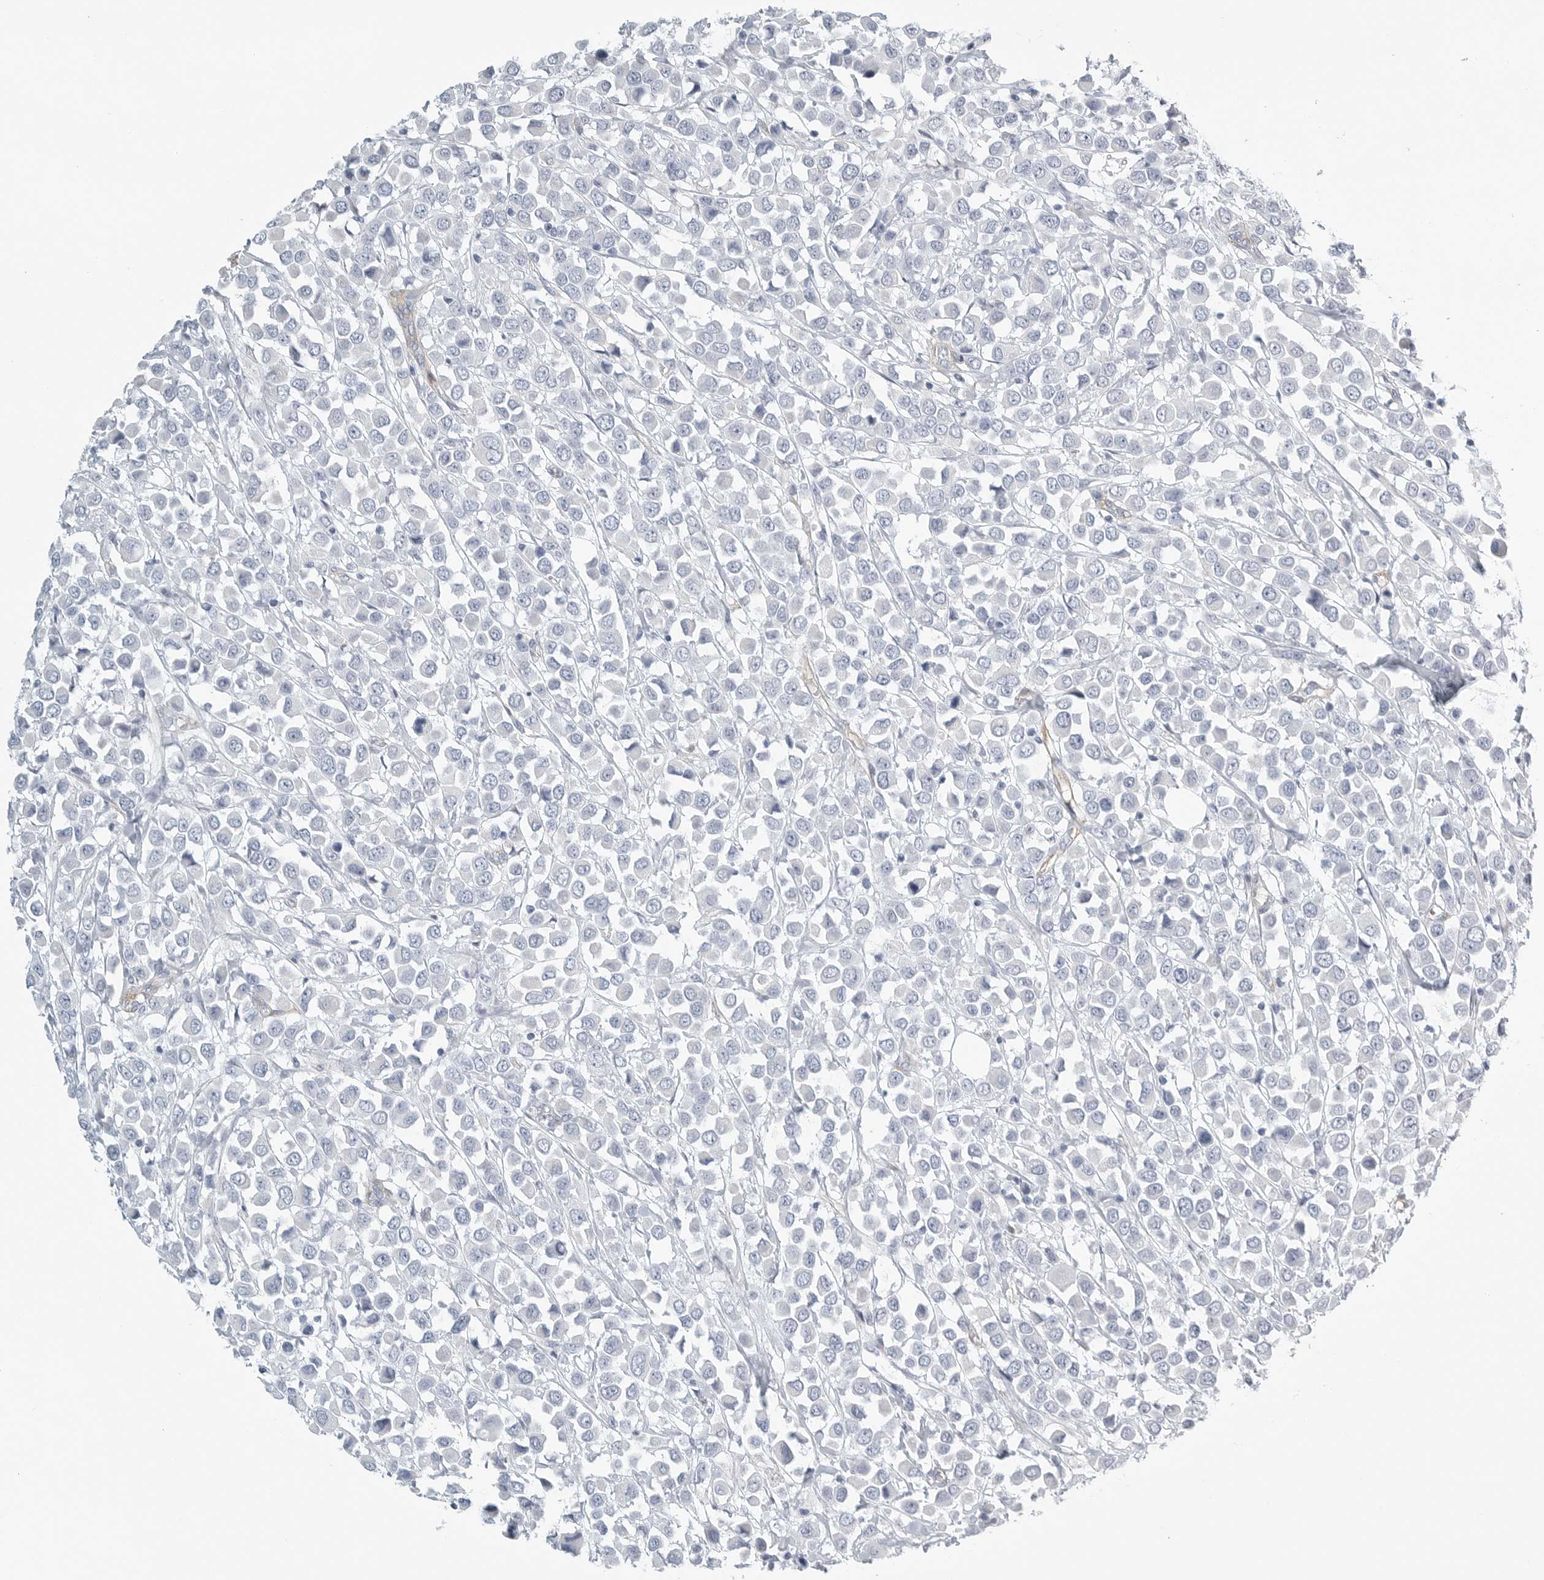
{"staining": {"intensity": "negative", "quantity": "none", "location": "none"}, "tissue": "breast cancer", "cell_type": "Tumor cells", "image_type": "cancer", "snomed": [{"axis": "morphology", "description": "Duct carcinoma"}, {"axis": "topography", "description": "Breast"}], "caption": "IHC of human intraductal carcinoma (breast) demonstrates no expression in tumor cells.", "gene": "TNR", "patient": {"sex": "female", "age": 61}}